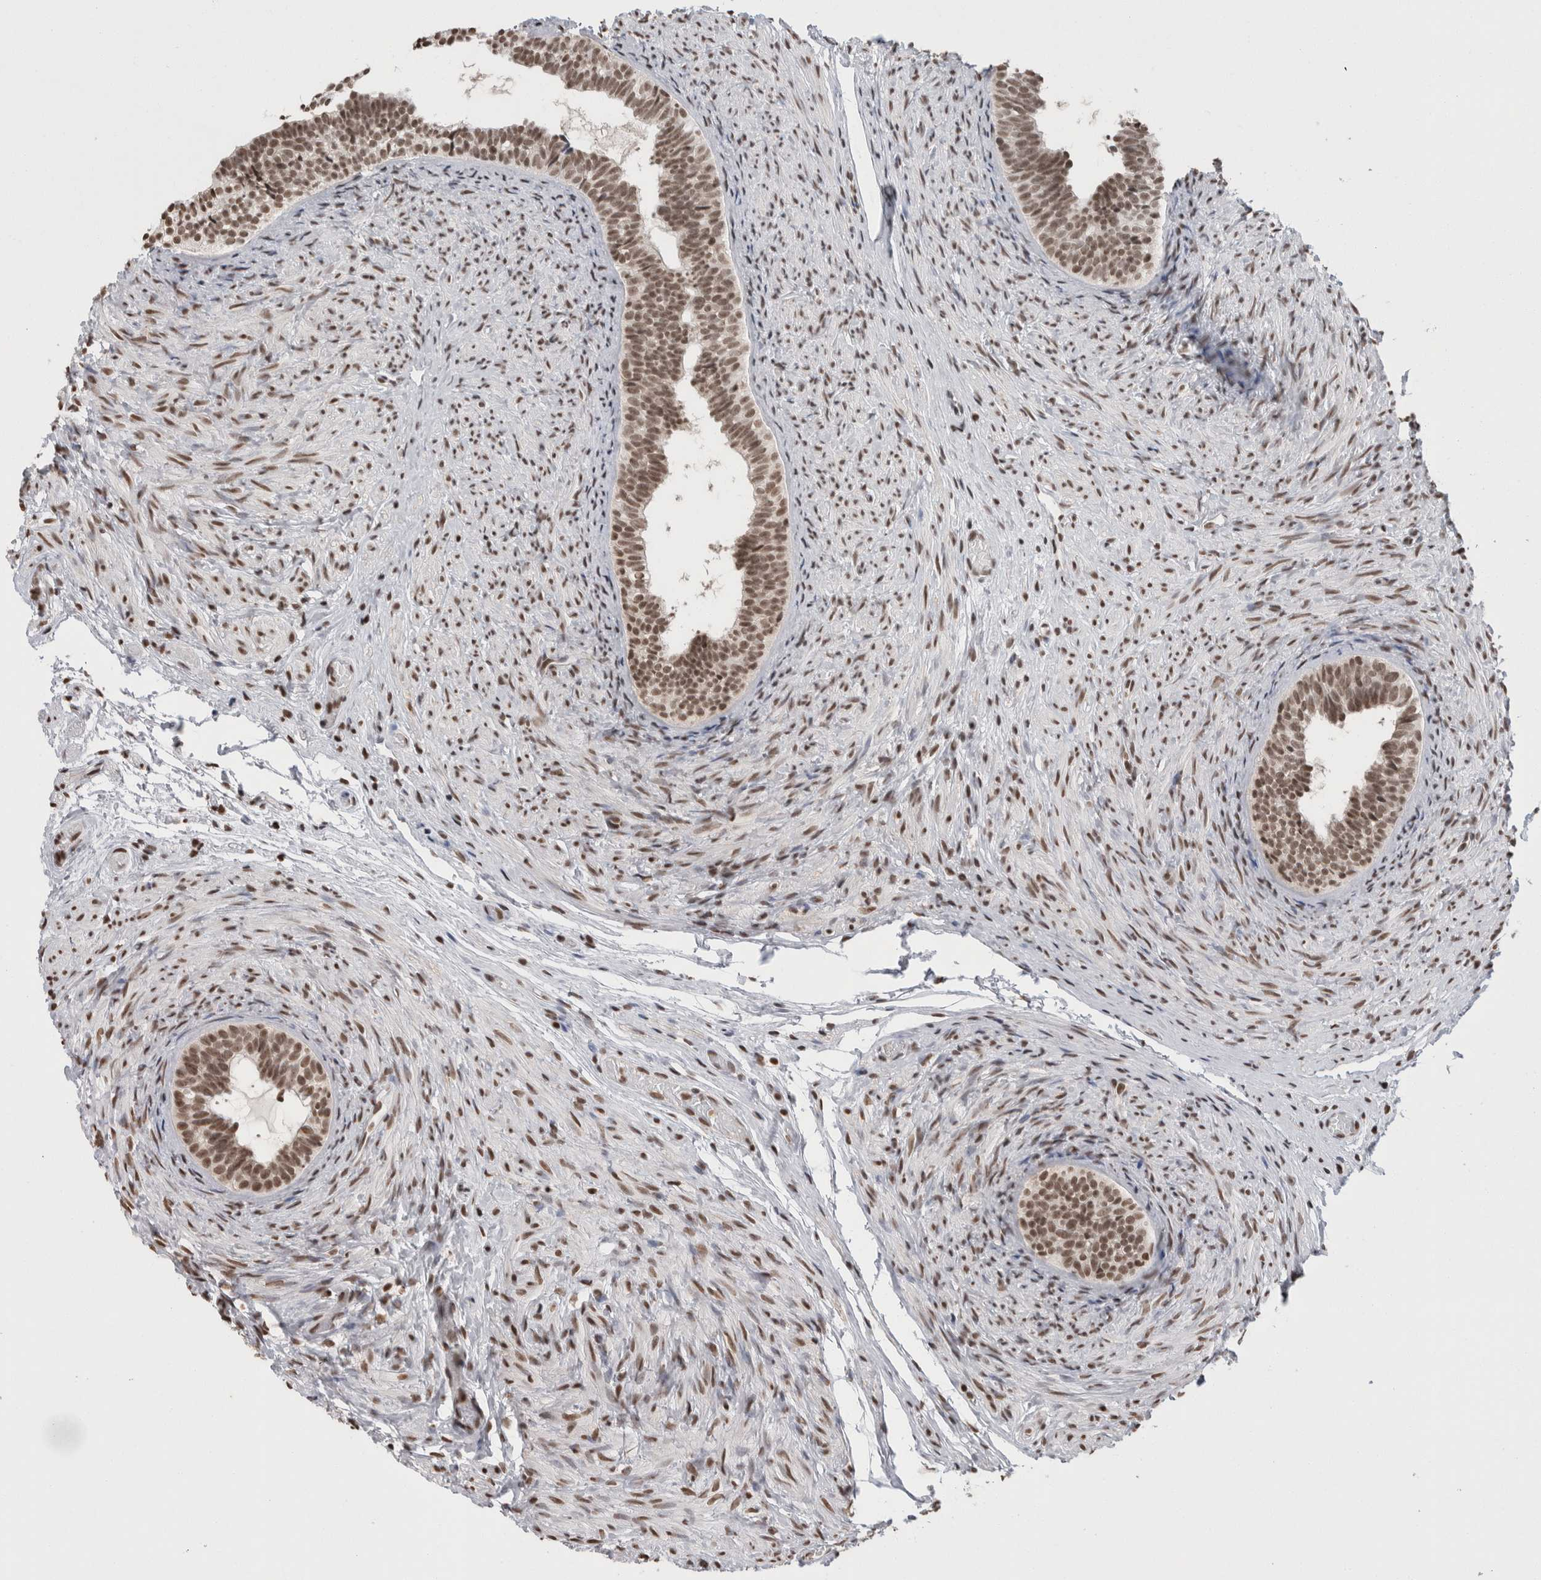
{"staining": {"intensity": "moderate", "quantity": ">75%", "location": "nuclear"}, "tissue": "epididymis", "cell_type": "Glandular cells", "image_type": "normal", "snomed": [{"axis": "morphology", "description": "Normal tissue, NOS"}, {"axis": "topography", "description": "Epididymis"}], "caption": "Immunohistochemical staining of normal human epididymis demonstrates moderate nuclear protein staining in approximately >75% of glandular cells. (brown staining indicates protein expression, while blue staining denotes nuclei).", "gene": "ZBTB11", "patient": {"sex": "male", "age": 5}}